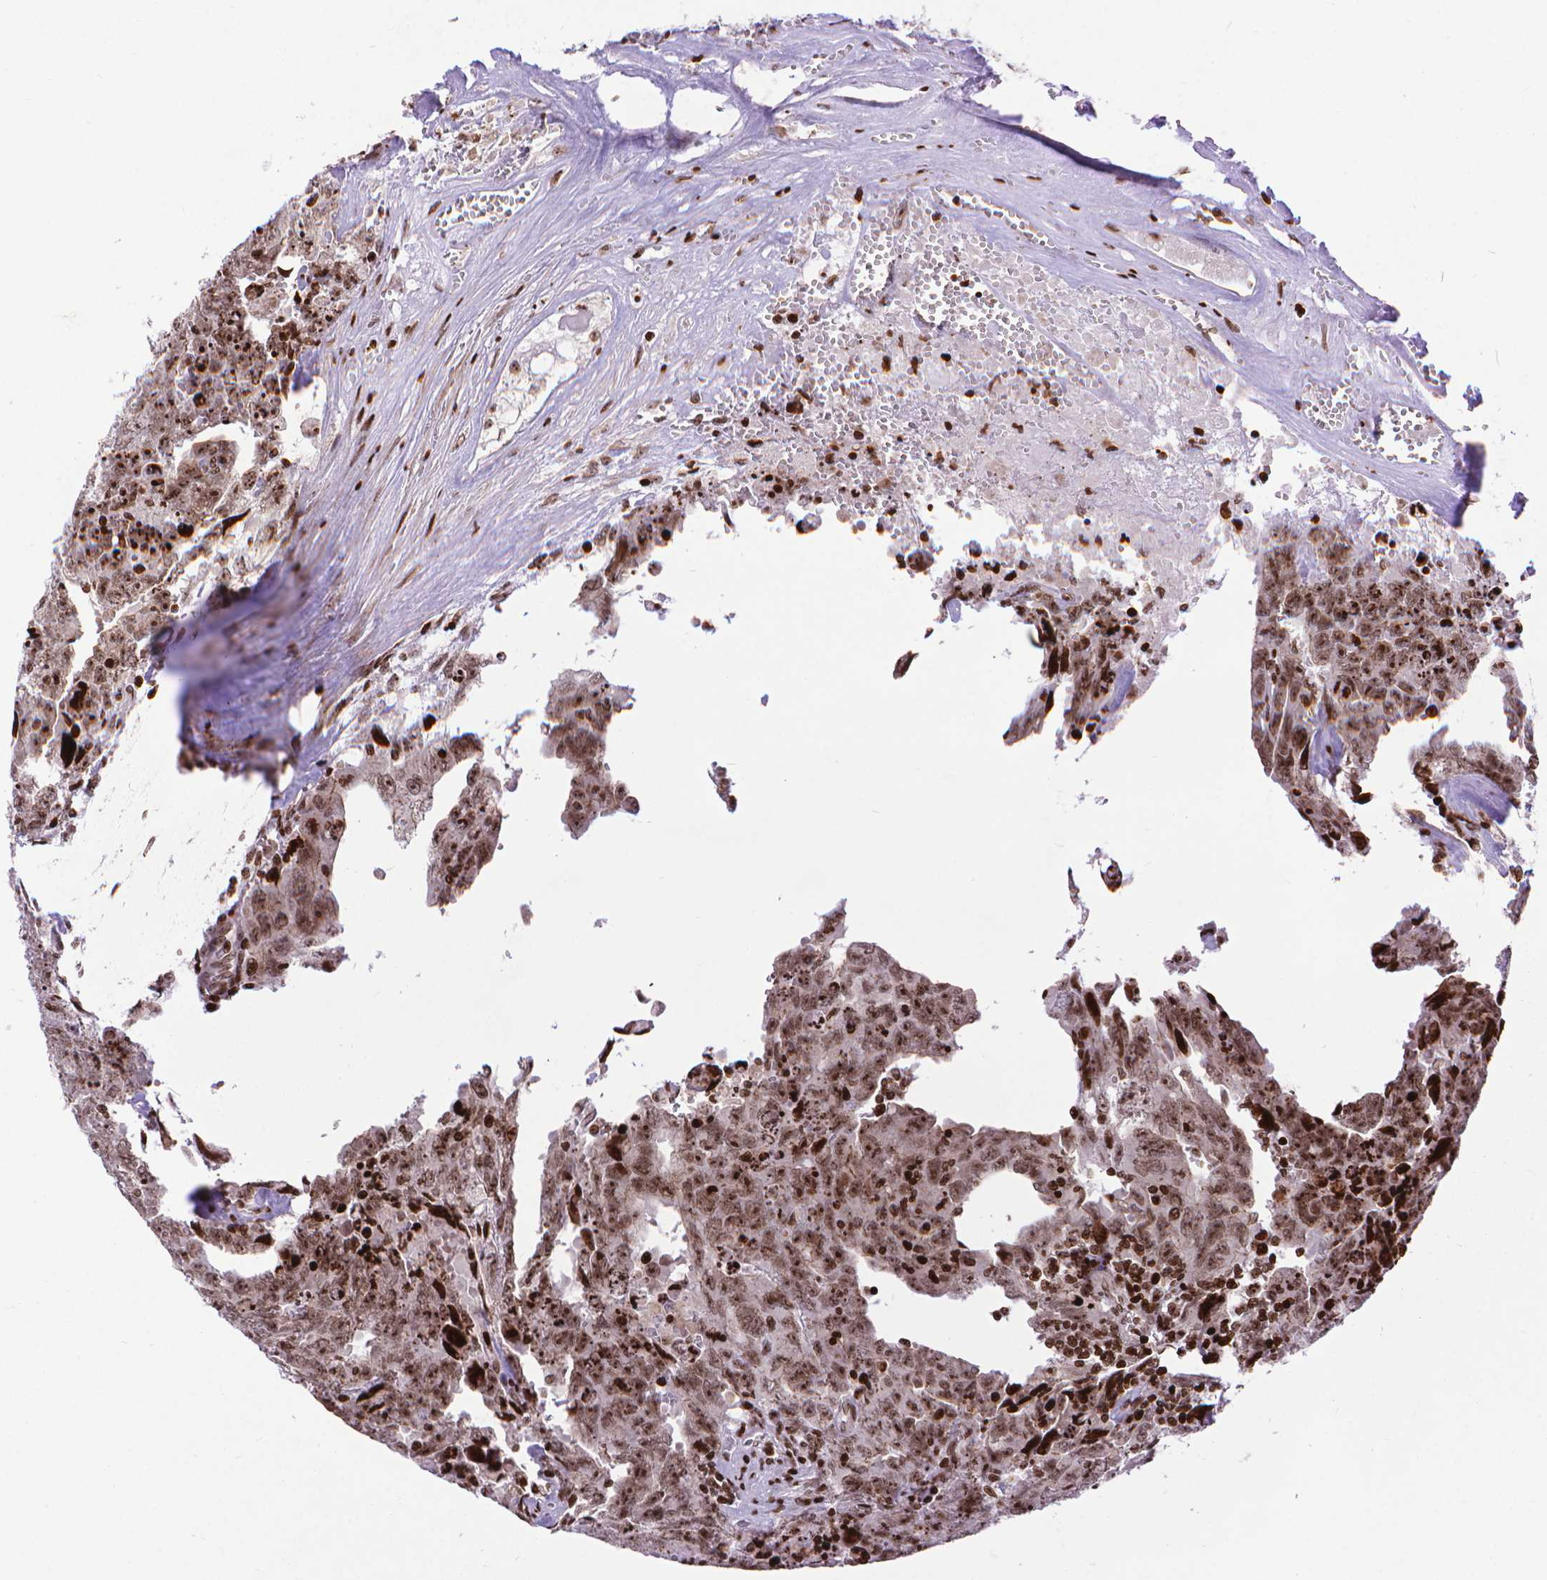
{"staining": {"intensity": "moderate", "quantity": ">75%", "location": "nuclear"}, "tissue": "testis cancer", "cell_type": "Tumor cells", "image_type": "cancer", "snomed": [{"axis": "morphology", "description": "Carcinoma, Embryonal, NOS"}, {"axis": "topography", "description": "Testis"}], "caption": "This is an image of IHC staining of testis cancer (embryonal carcinoma), which shows moderate positivity in the nuclear of tumor cells.", "gene": "AMER1", "patient": {"sex": "male", "age": 24}}